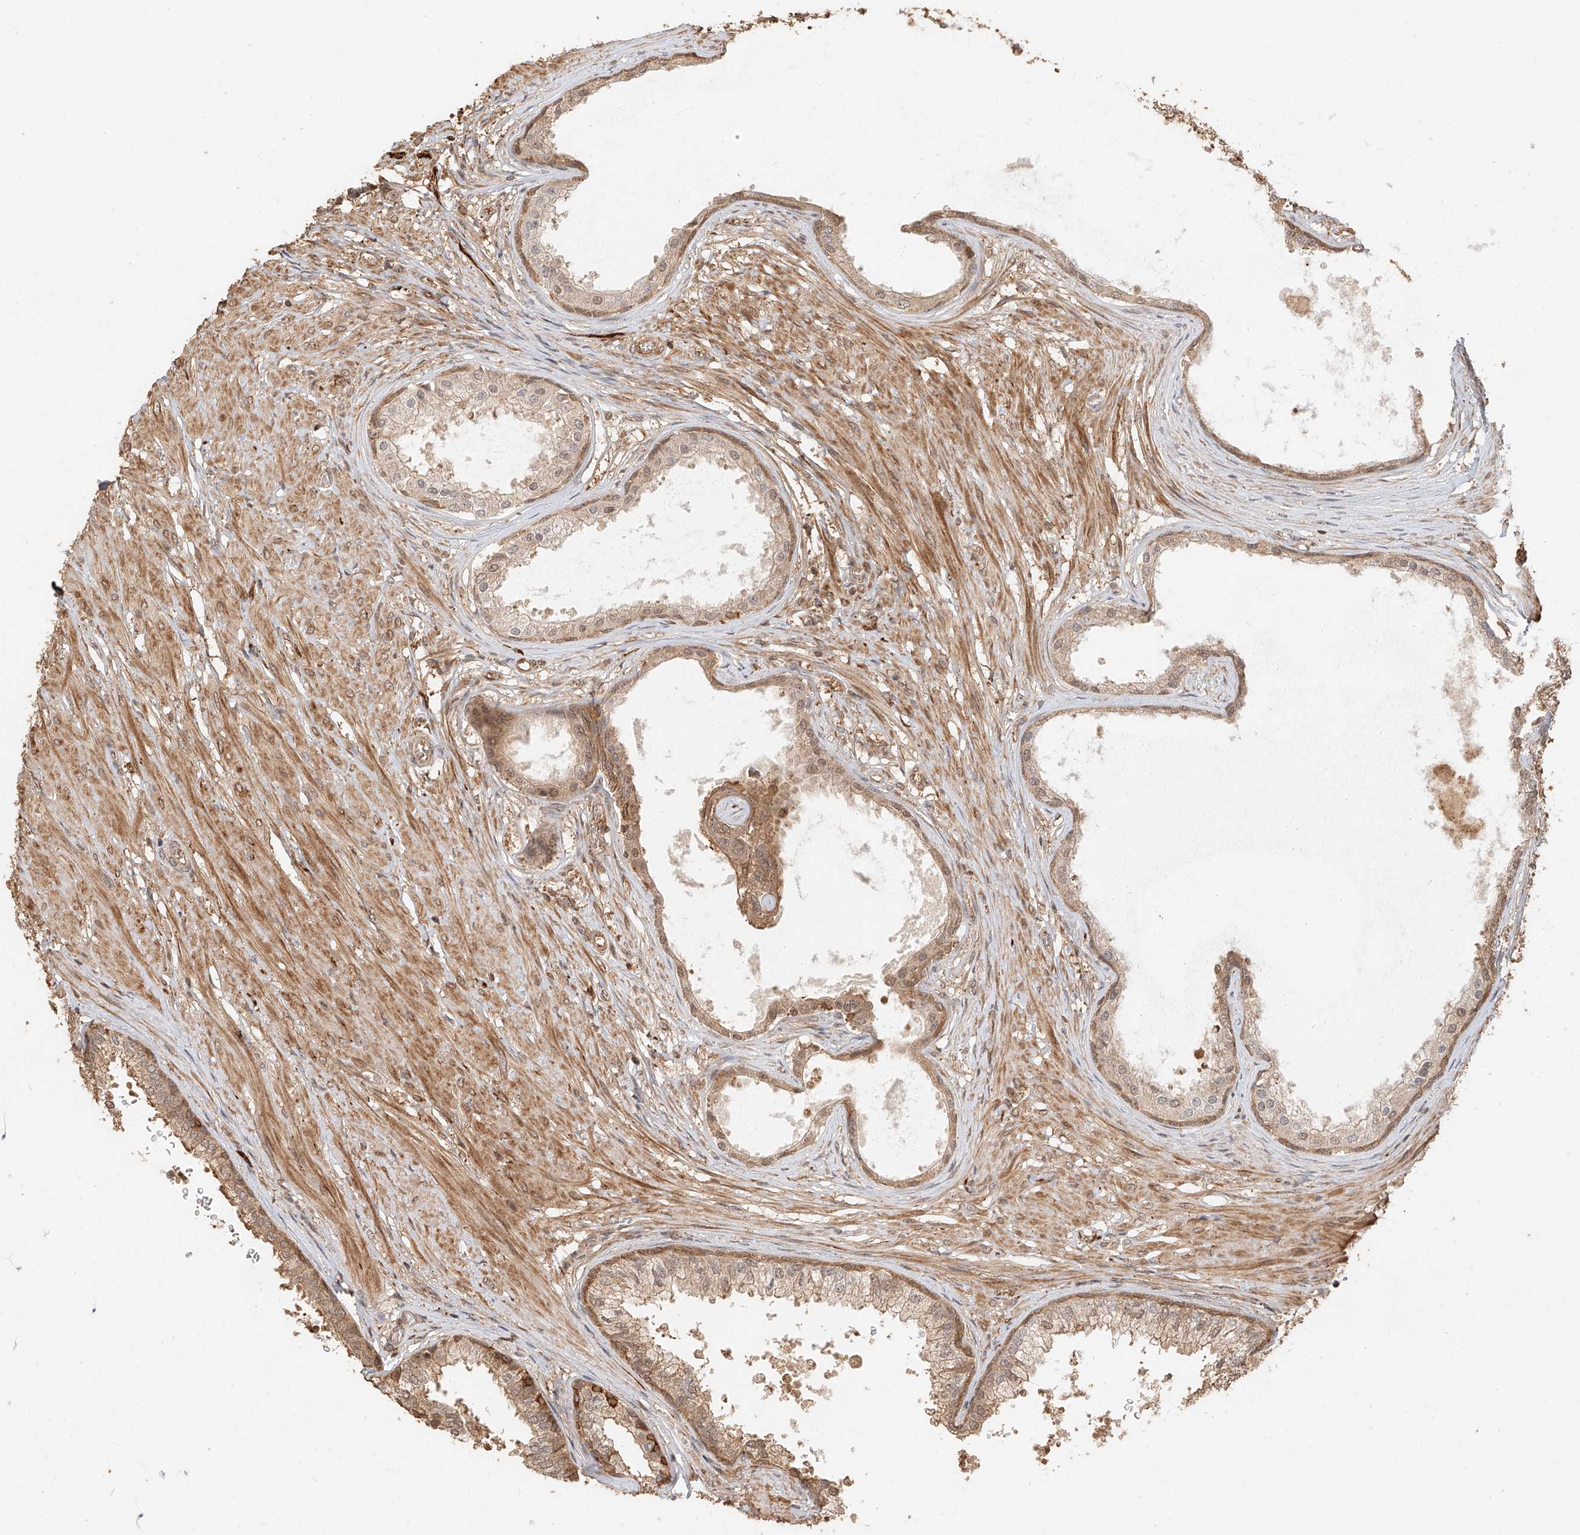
{"staining": {"intensity": "strong", "quantity": ">75%", "location": "cytoplasmic/membranous"}, "tissue": "prostate", "cell_type": "Glandular cells", "image_type": "normal", "snomed": [{"axis": "morphology", "description": "Normal tissue, NOS"}, {"axis": "topography", "description": "Prostate"}], "caption": "The immunohistochemical stain shows strong cytoplasmic/membranous staining in glandular cells of normal prostate. Immunohistochemistry stains the protein of interest in brown and the nuclei are stained blue.", "gene": "NAP1L1", "patient": {"sex": "male", "age": 48}}